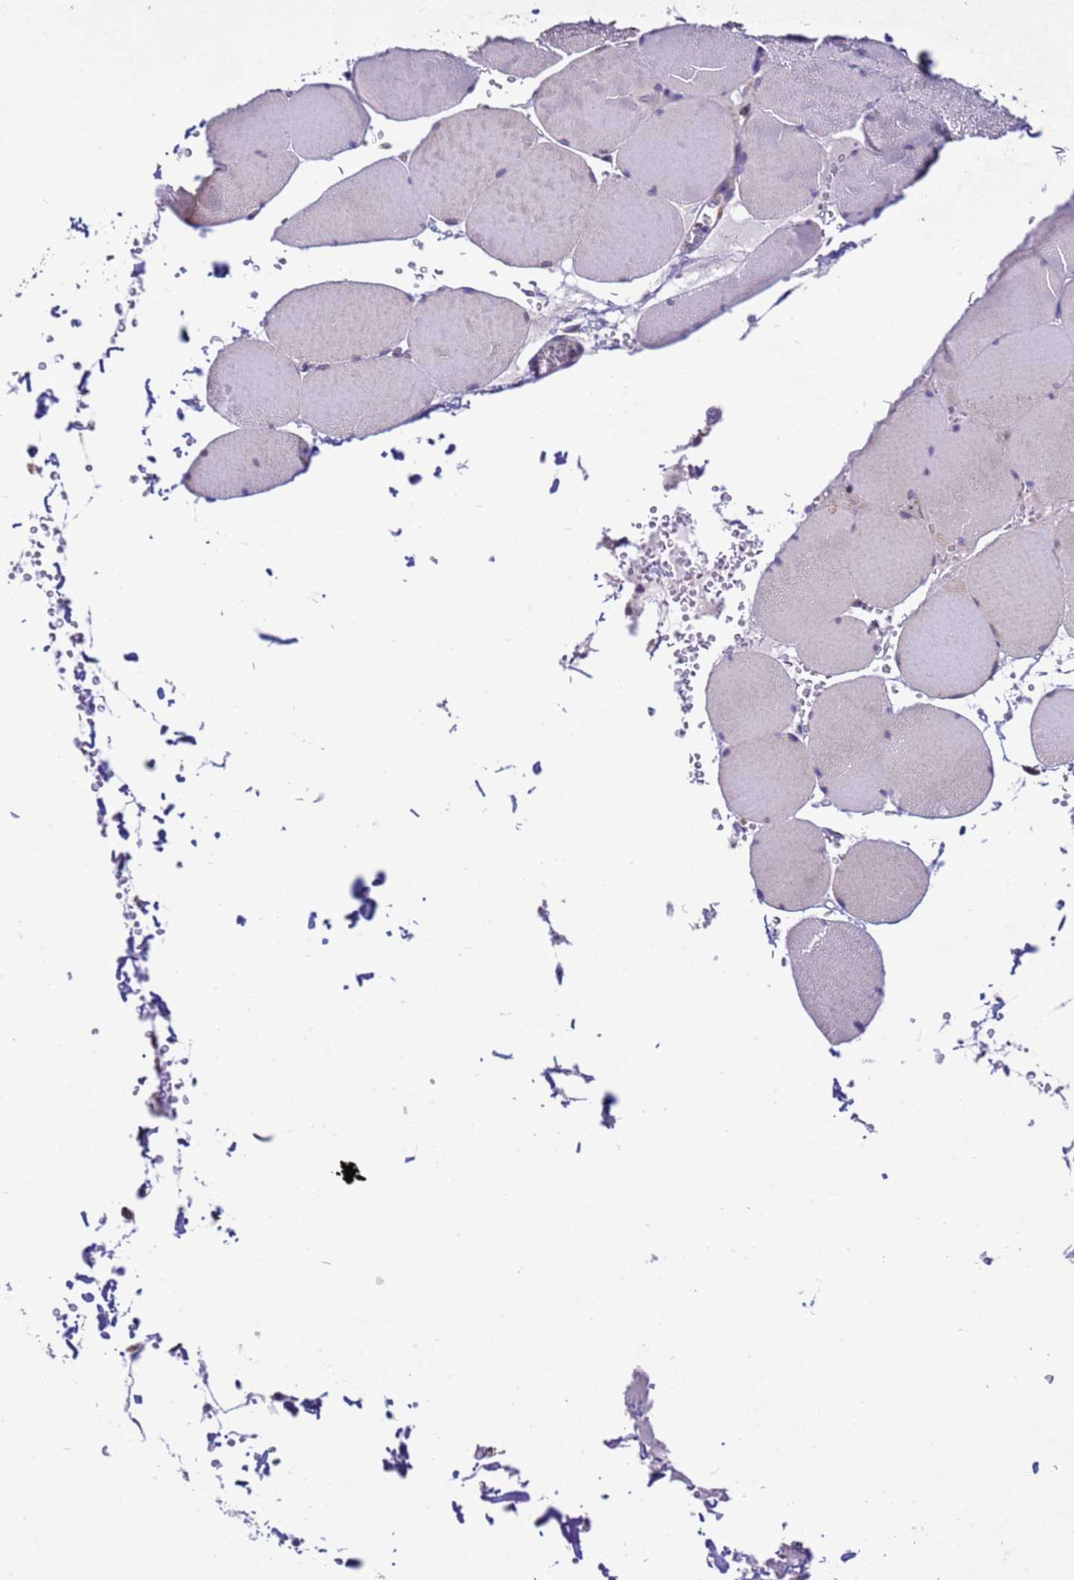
{"staining": {"intensity": "weak", "quantity": "25%-75%", "location": "cytoplasmic/membranous"}, "tissue": "skeletal muscle", "cell_type": "Myocytes", "image_type": "normal", "snomed": [{"axis": "morphology", "description": "Normal tissue, NOS"}, {"axis": "topography", "description": "Skeletal muscle"}, {"axis": "topography", "description": "Head-Neck"}], "caption": "Weak cytoplasmic/membranous positivity for a protein is appreciated in about 25%-75% of myocytes of normal skeletal muscle using IHC.", "gene": "THAP5", "patient": {"sex": "male", "age": 66}}